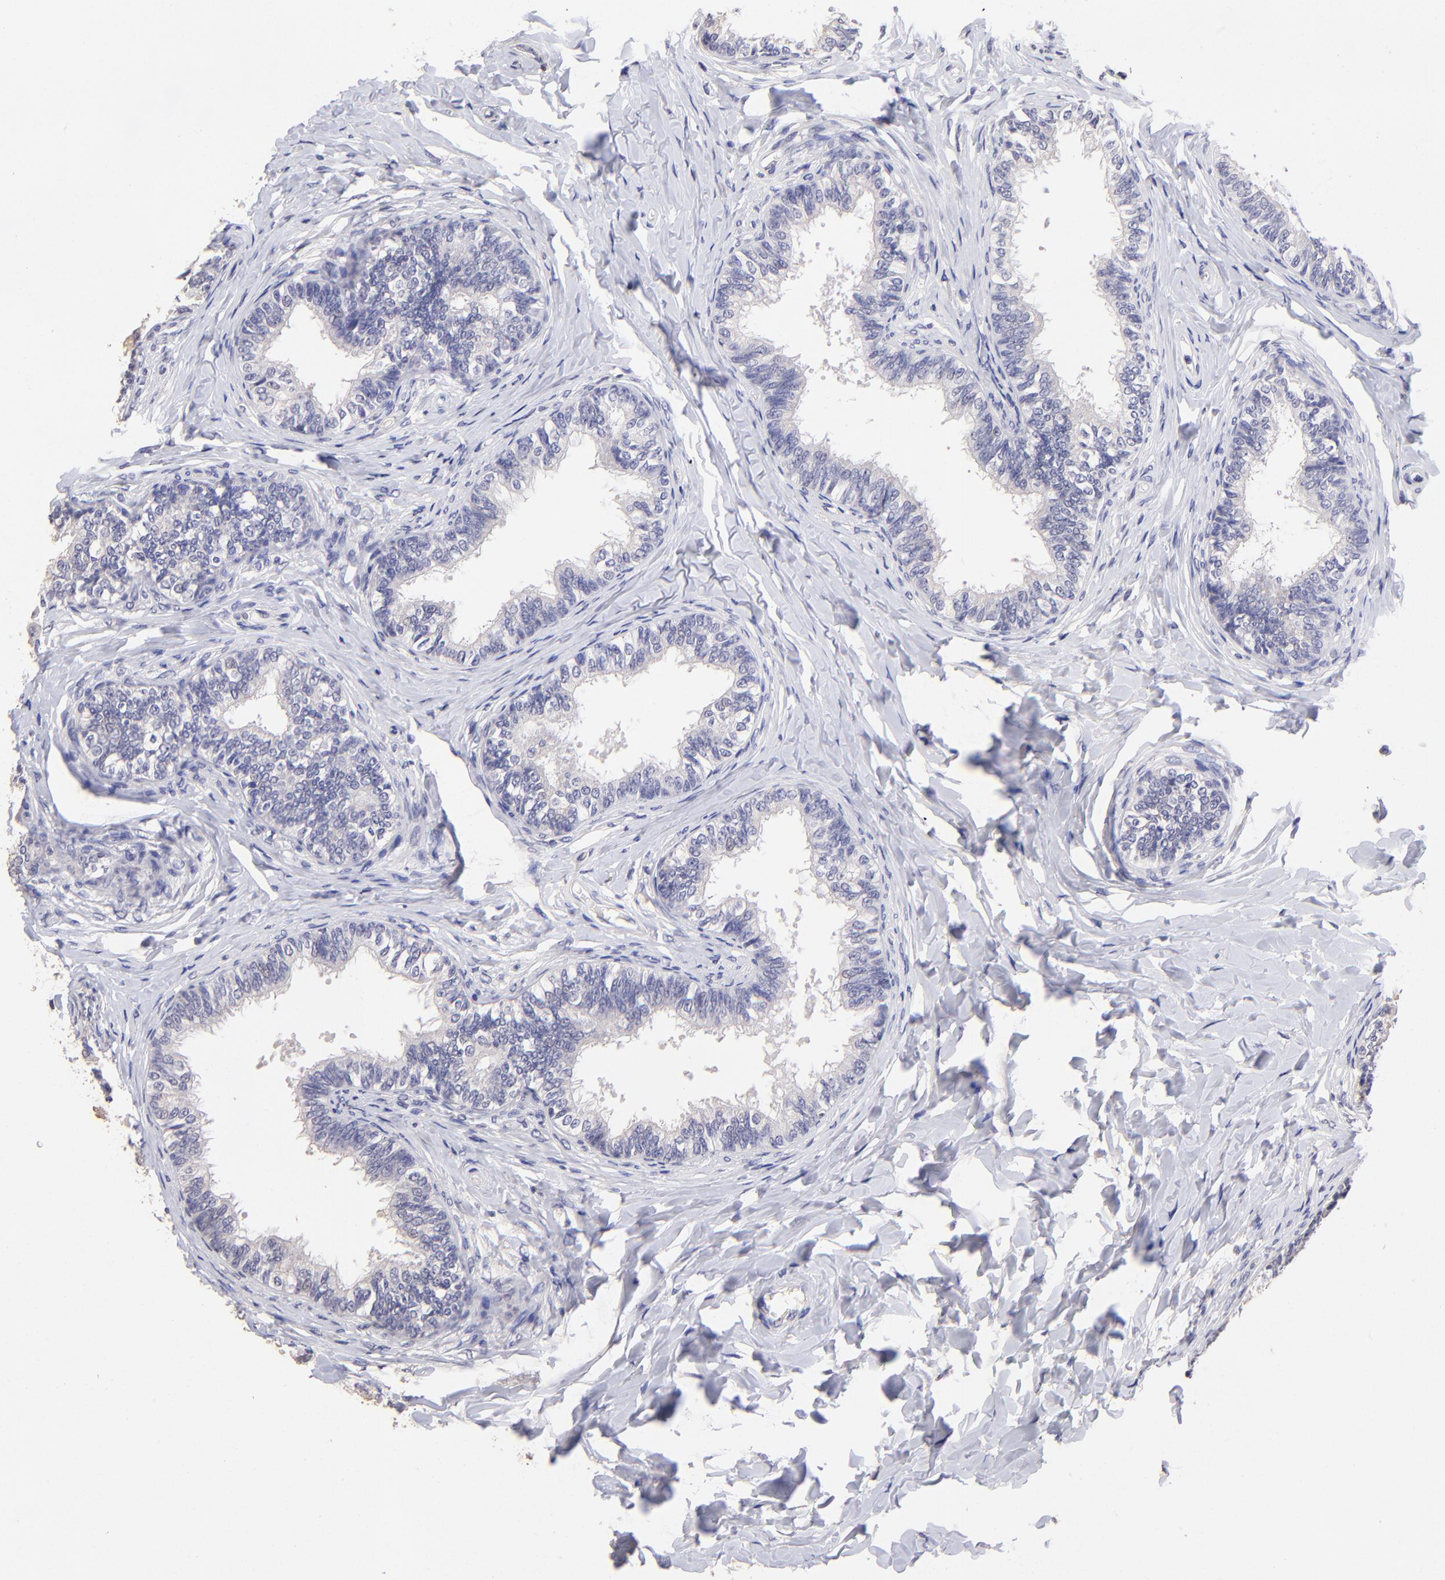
{"staining": {"intensity": "weak", "quantity": ">75%", "location": "cytoplasmic/membranous"}, "tissue": "epididymis", "cell_type": "Glandular cells", "image_type": "normal", "snomed": [{"axis": "morphology", "description": "Normal tissue, NOS"}, {"axis": "topography", "description": "Epididymis"}], "caption": "The histopathology image exhibits immunohistochemical staining of benign epididymis. There is weak cytoplasmic/membranous staining is identified in approximately >75% of glandular cells.", "gene": "DNMT1", "patient": {"sex": "male", "age": 26}}